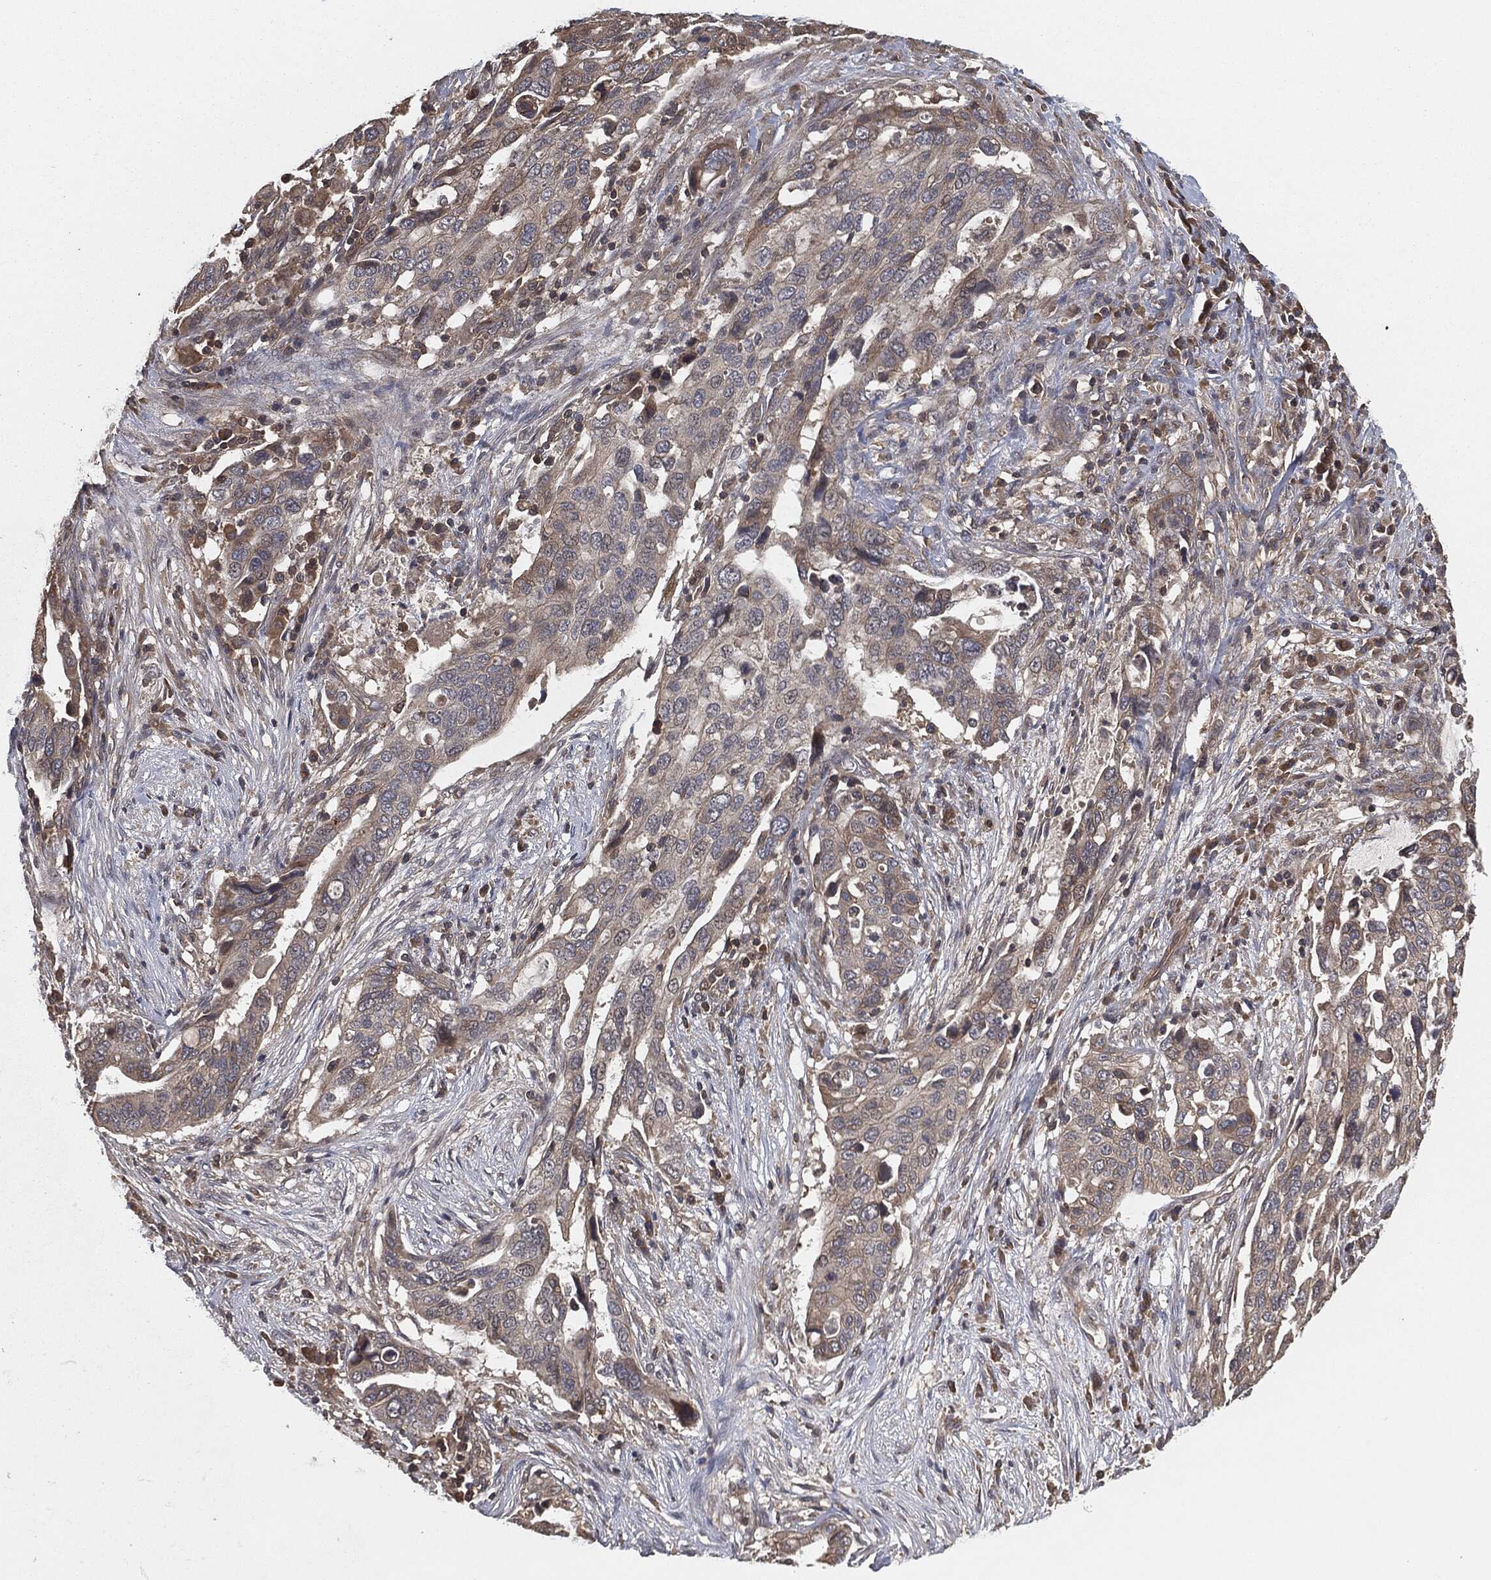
{"staining": {"intensity": "moderate", "quantity": "<25%", "location": "cytoplasmic/membranous"}, "tissue": "stomach cancer", "cell_type": "Tumor cells", "image_type": "cancer", "snomed": [{"axis": "morphology", "description": "Adenocarcinoma, NOS"}, {"axis": "topography", "description": "Stomach"}], "caption": "Immunohistochemistry (DAB (3,3'-diaminobenzidine)) staining of stomach cancer demonstrates moderate cytoplasmic/membranous protein expression in approximately <25% of tumor cells. The staining is performed using DAB brown chromogen to label protein expression. The nuclei are counter-stained blue using hematoxylin.", "gene": "ERBIN", "patient": {"sex": "male", "age": 54}}